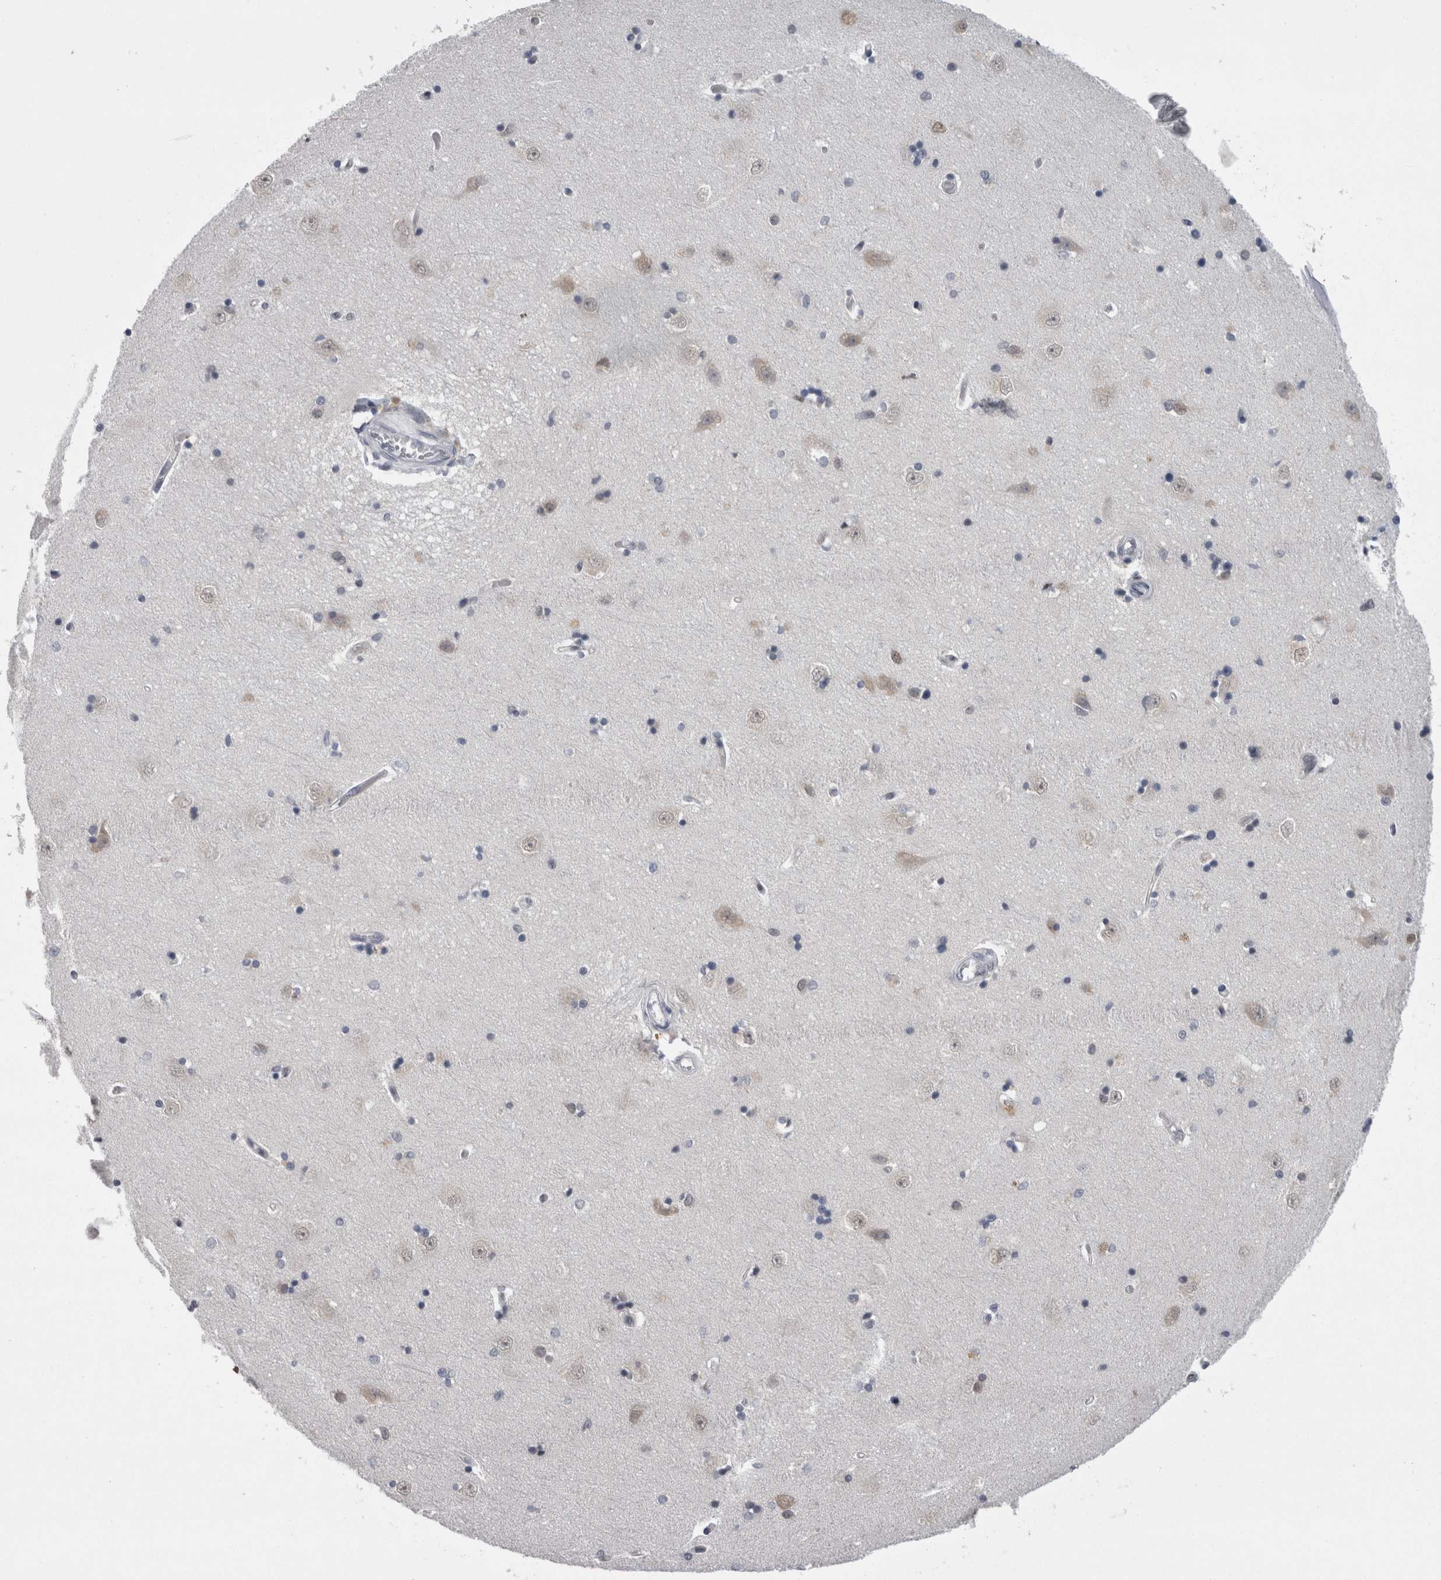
{"staining": {"intensity": "negative", "quantity": "none", "location": "none"}, "tissue": "hippocampus", "cell_type": "Glial cells", "image_type": "normal", "snomed": [{"axis": "morphology", "description": "Normal tissue, NOS"}, {"axis": "topography", "description": "Hippocampus"}], "caption": "A high-resolution image shows immunohistochemistry (IHC) staining of benign hippocampus, which shows no significant staining in glial cells.", "gene": "C1orf54", "patient": {"sex": "male", "age": 45}}